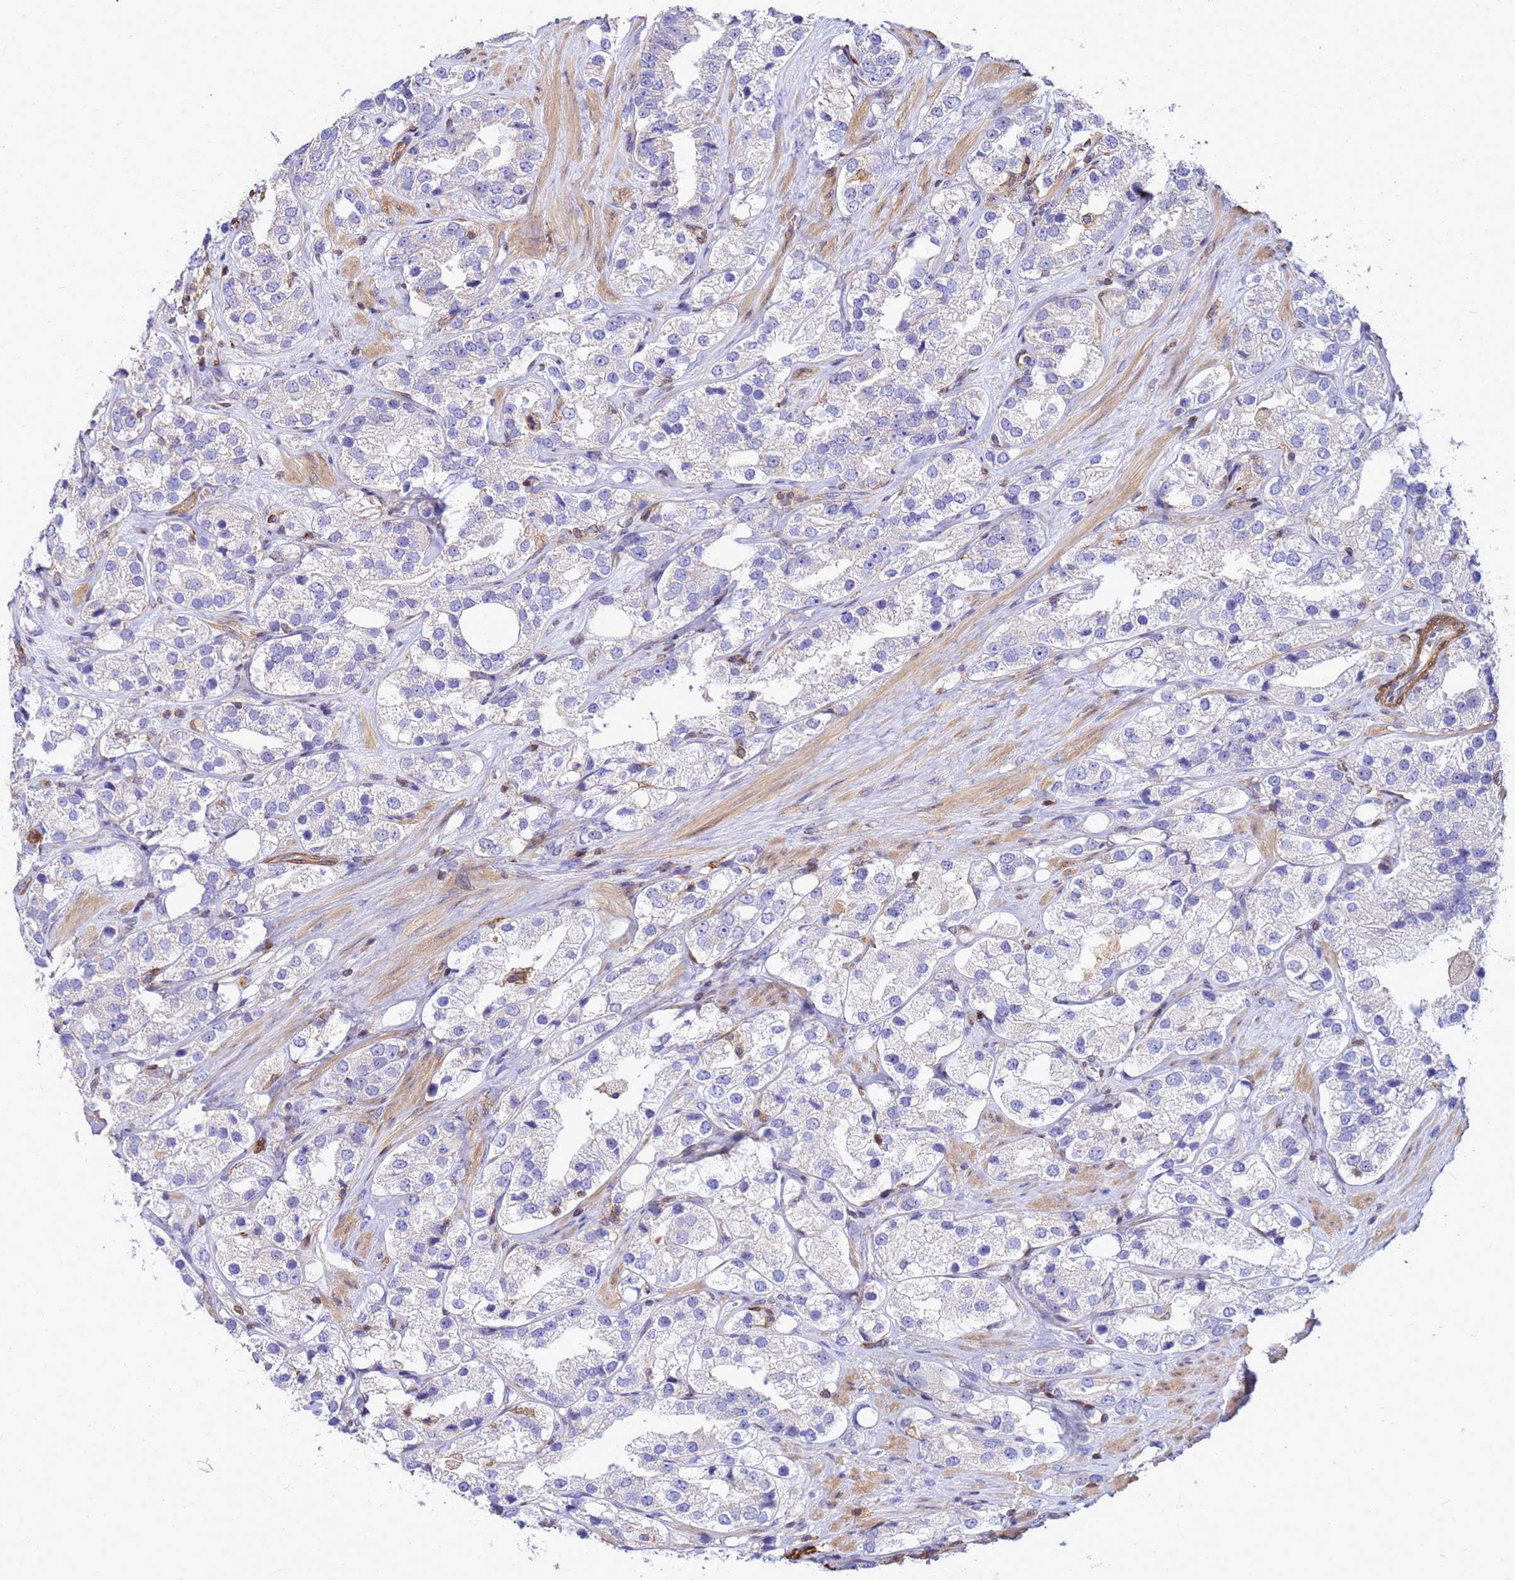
{"staining": {"intensity": "negative", "quantity": "none", "location": "none"}, "tissue": "prostate cancer", "cell_type": "Tumor cells", "image_type": "cancer", "snomed": [{"axis": "morphology", "description": "Adenocarcinoma, NOS"}, {"axis": "topography", "description": "Prostate"}], "caption": "Tumor cells are negative for brown protein staining in prostate cancer (adenocarcinoma). The staining was performed using DAB (3,3'-diaminobenzidine) to visualize the protein expression in brown, while the nuclei were stained in blue with hematoxylin (Magnification: 20x).", "gene": "DBNDD2", "patient": {"sex": "male", "age": 79}}